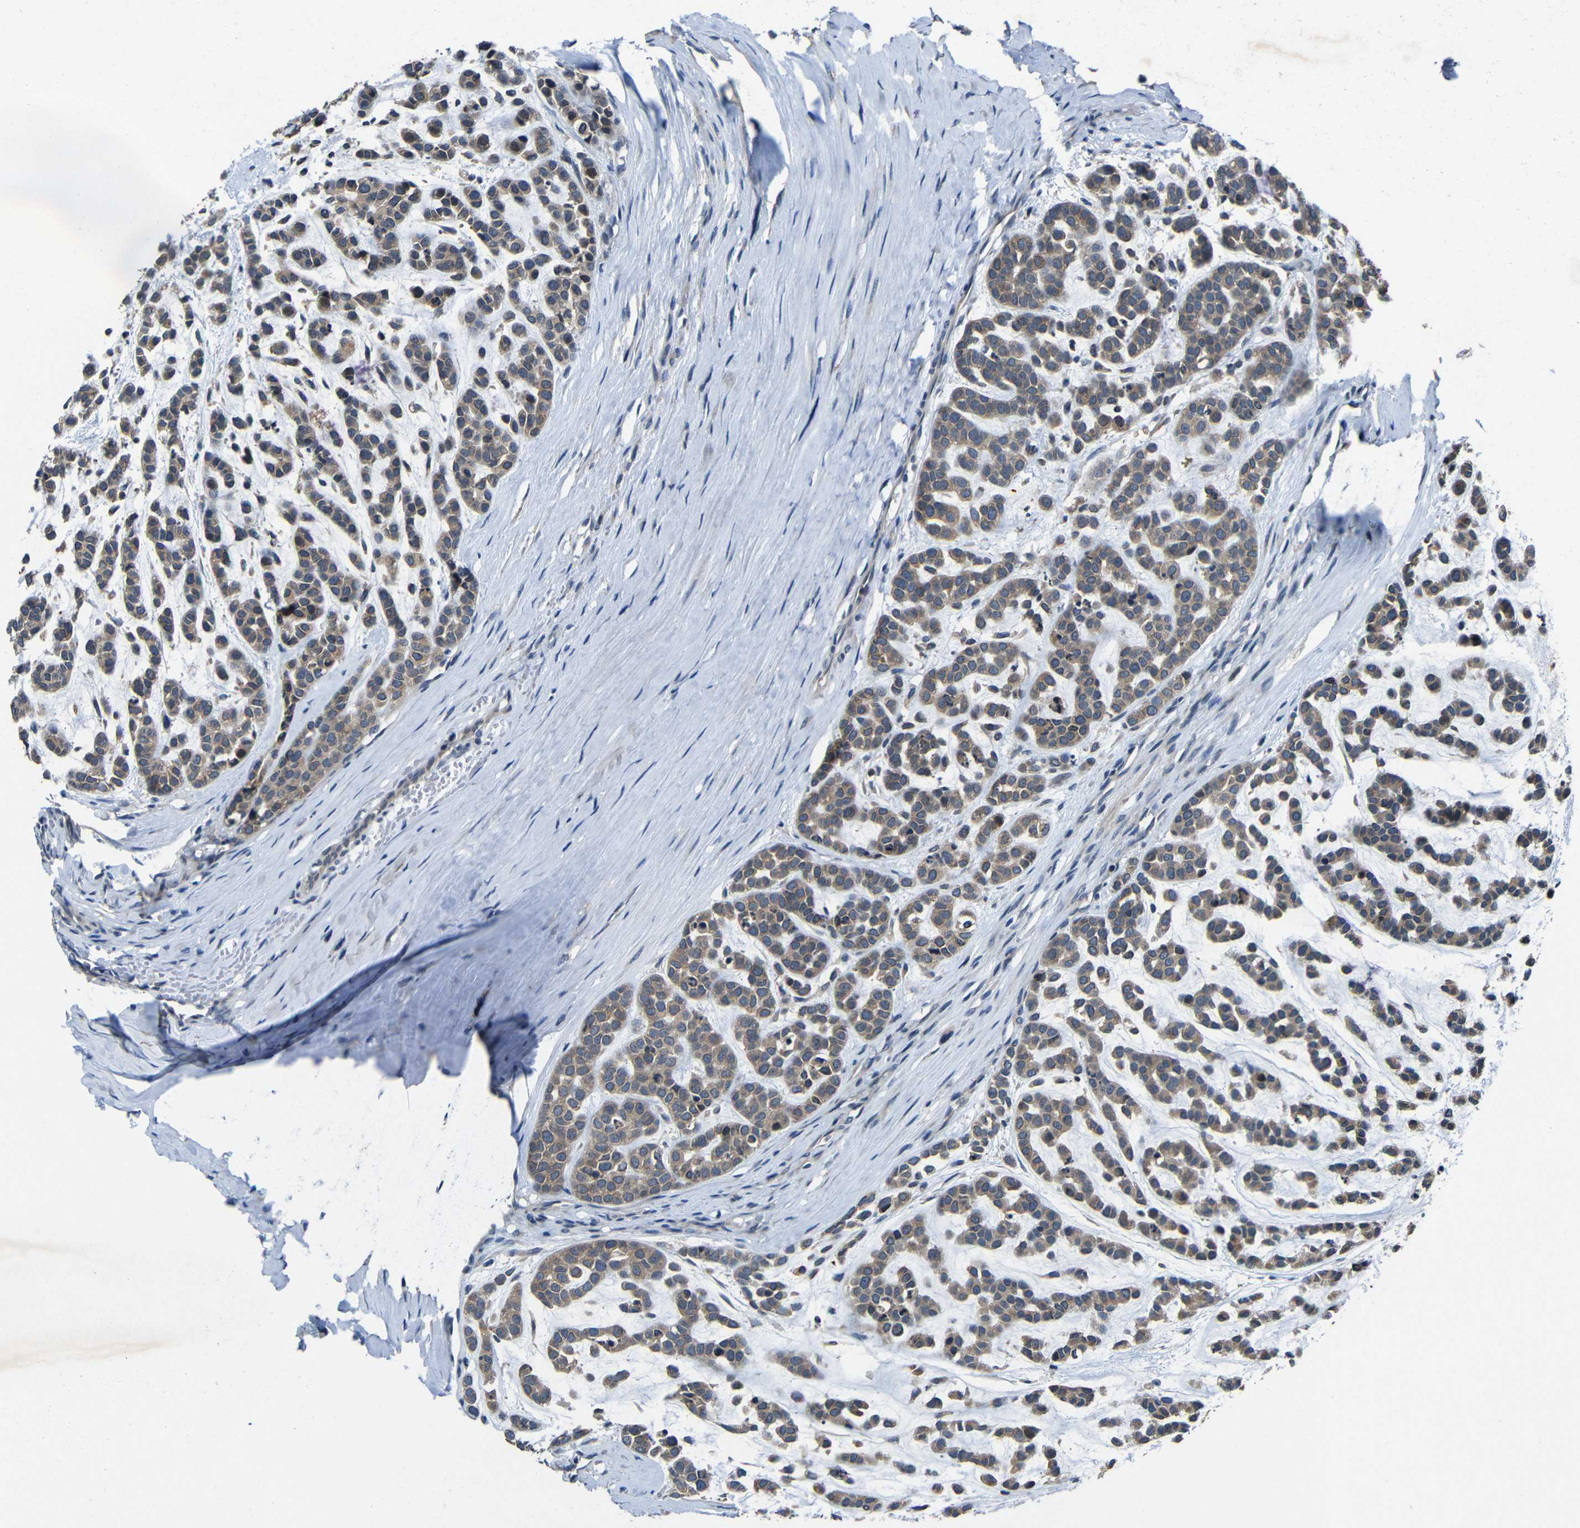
{"staining": {"intensity": "moderate", "quantity": ">75%", "location": "cytoplasmic/membranous"}, "tissue": "head and neck cancer", "cell_type": "Tumor cells", "image_type": "cancer", "snomed": [{"axis": "morphology", "description": "Adenocarcinoma, NOS"}, {"axis": "morphology", "description": "Adenoma, NOS"}, {"axis": "topography", "description": "Head-Neck"}], "caption": "Head and neck cancer (adenocarcinoma) stained for a protein demonstrates moderate cytoplasmic/membranous positivity in tumor cells. The protein is stained brown, and the nuclei are stained in blue (DAB IHC with brightfield microscopy, high magnification).", "gene": "C6orf89", "patient": {"sex": "female", "age": 55}}